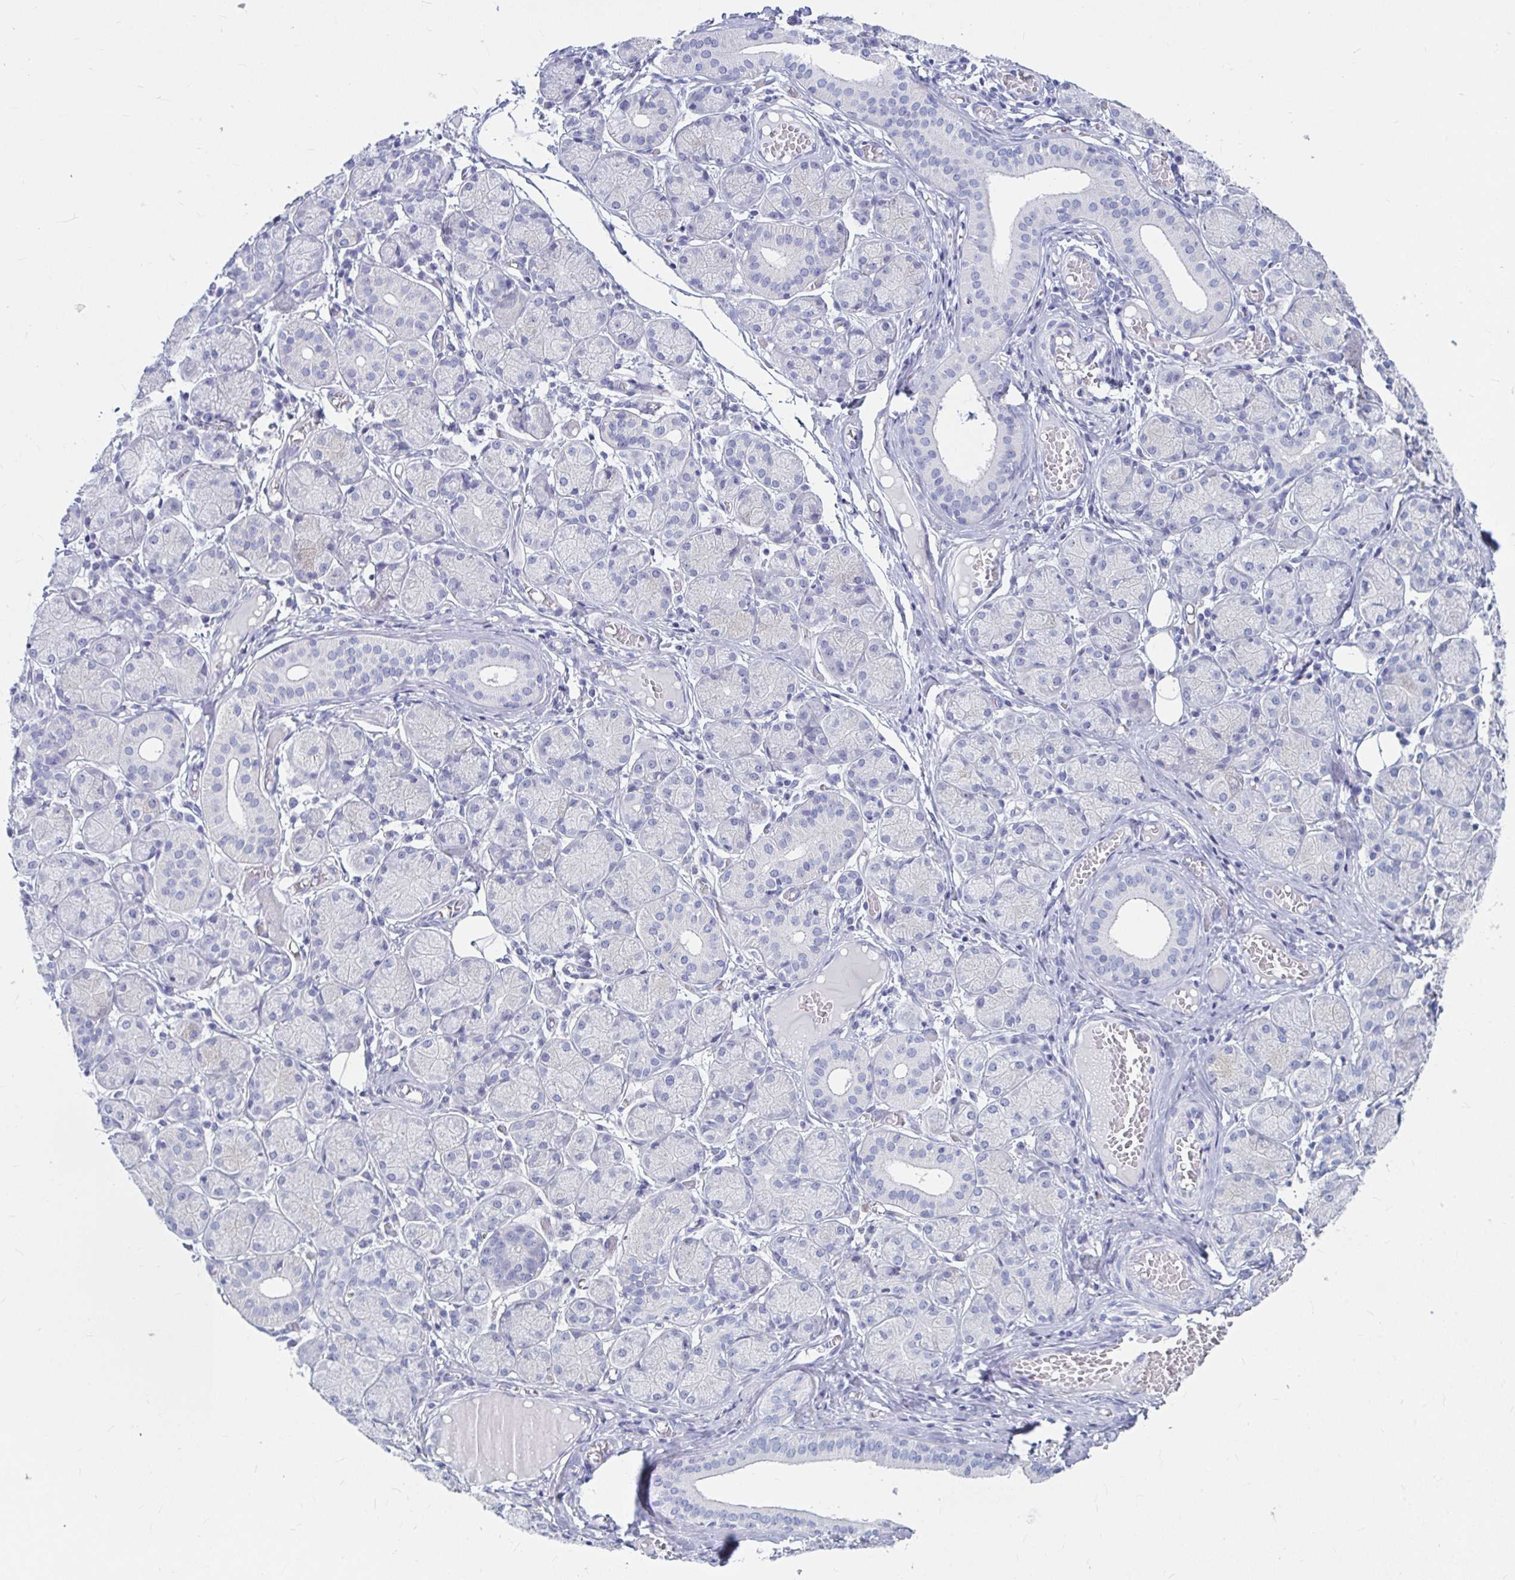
{"staining": {"intensity": "negative", "quantity": "none", "location": "none"}, "tissue": "salivary gland", "cell_type": "Glandular cells", "image_type": "normal", "snomed": [{"axis": "morphology", "description": "Normal tissue, NOS"}, {"axis": "topography", "description": "Salivary gland"}], "caption": "Glandular cells show no significant expression in benign salivary gland. (Brightfield microscopy of DAB IHC at high magnification).", "gene": "CA9", "patient": {"sex": "female", "age": 24}}